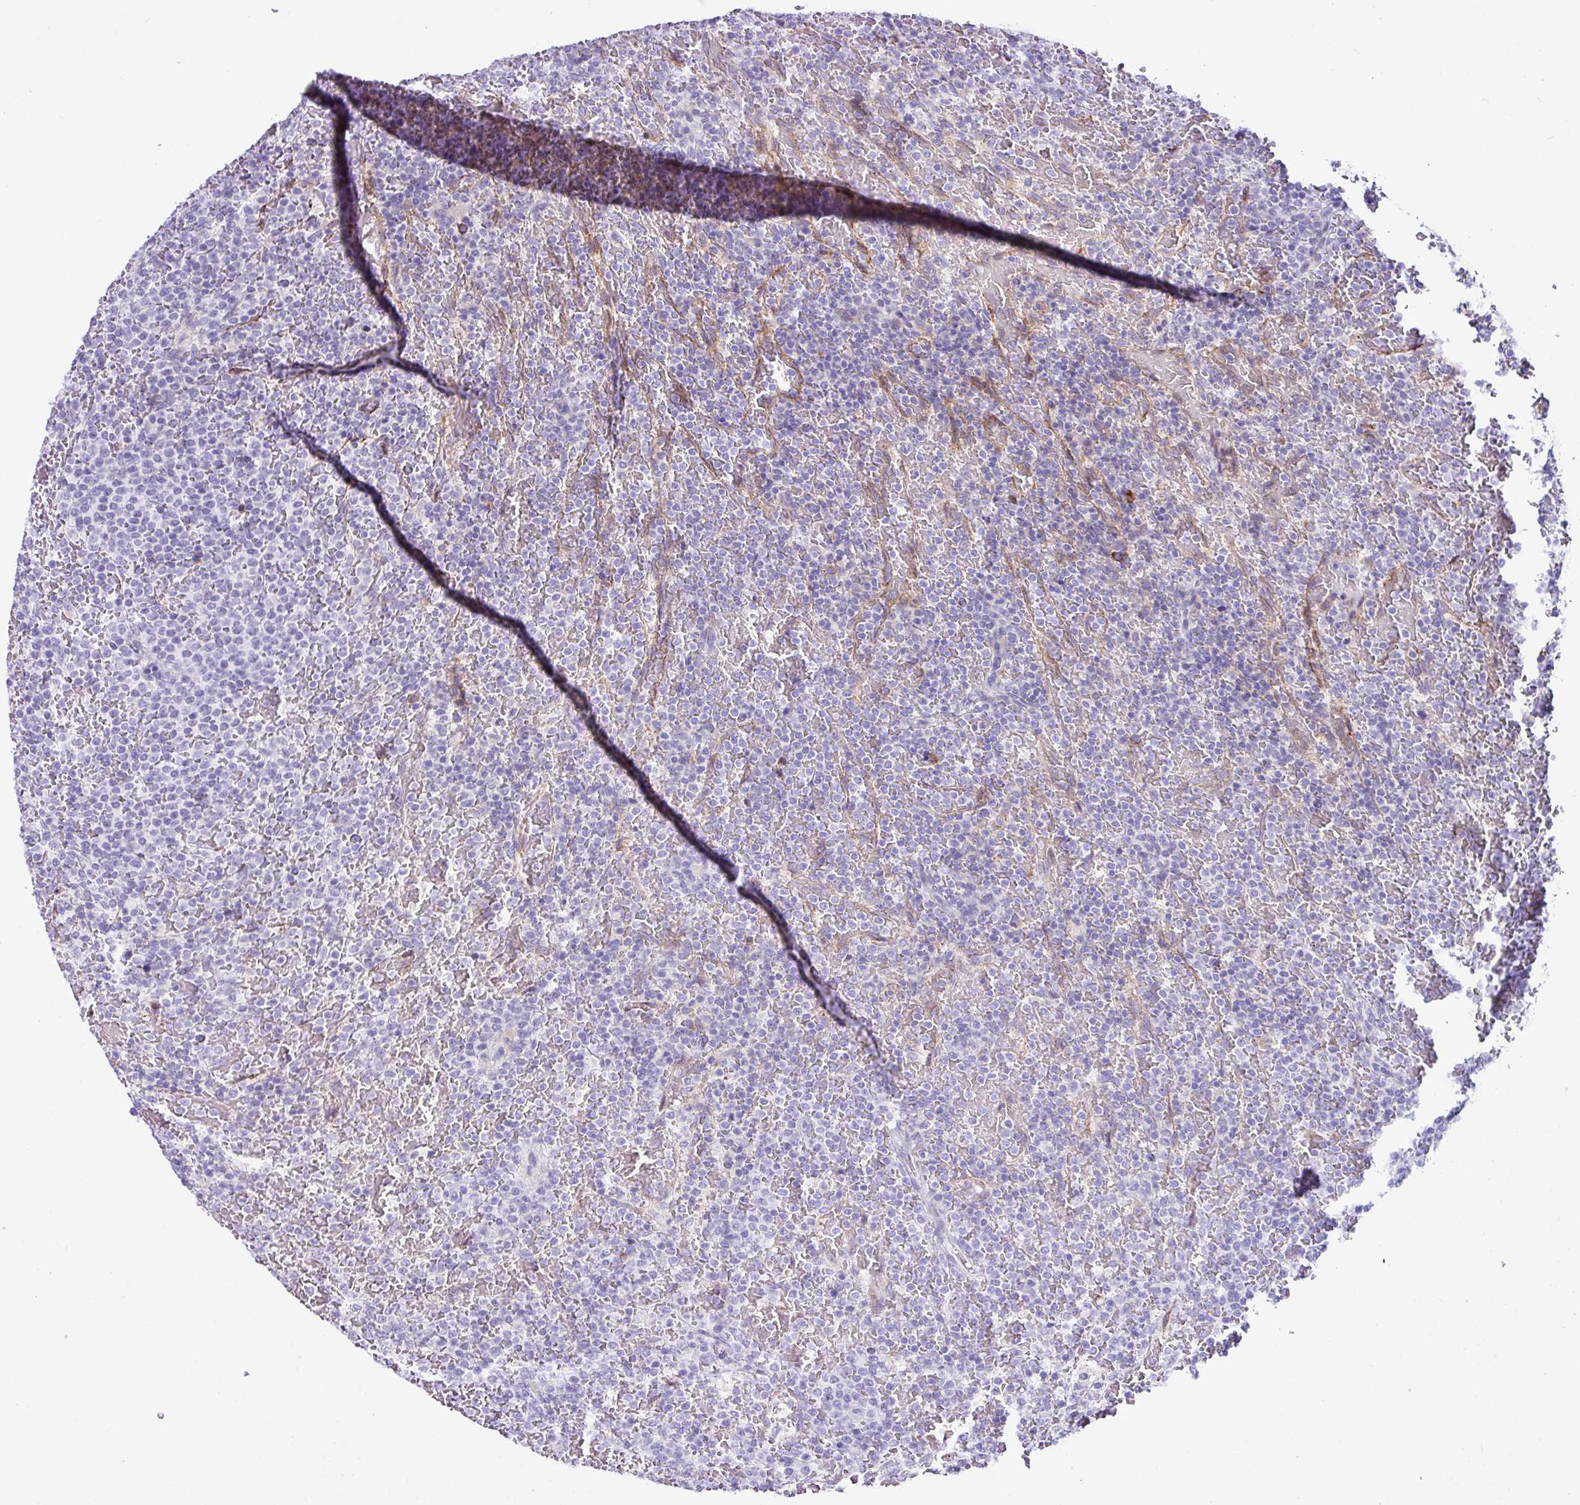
{"staining": {"intensity": "negative", "quantity": "none", "location": "none"}, "tissue": "lymphoma", "cell_type": "Tumor cells", "image_type": "cancer", "snomed": [{"axis": "morphology", "description": "Malignant lymphoma, non-Hodgkin's type, Low grade"}, {"axis": "topography", "description": "Spleen"}], "caption": "This is a image of immunohistochemistry staining of lymphoma, which shows no expression in tumor cells.", "gene": "RGS21", "patient": {"sex": "male", "age": 60}}